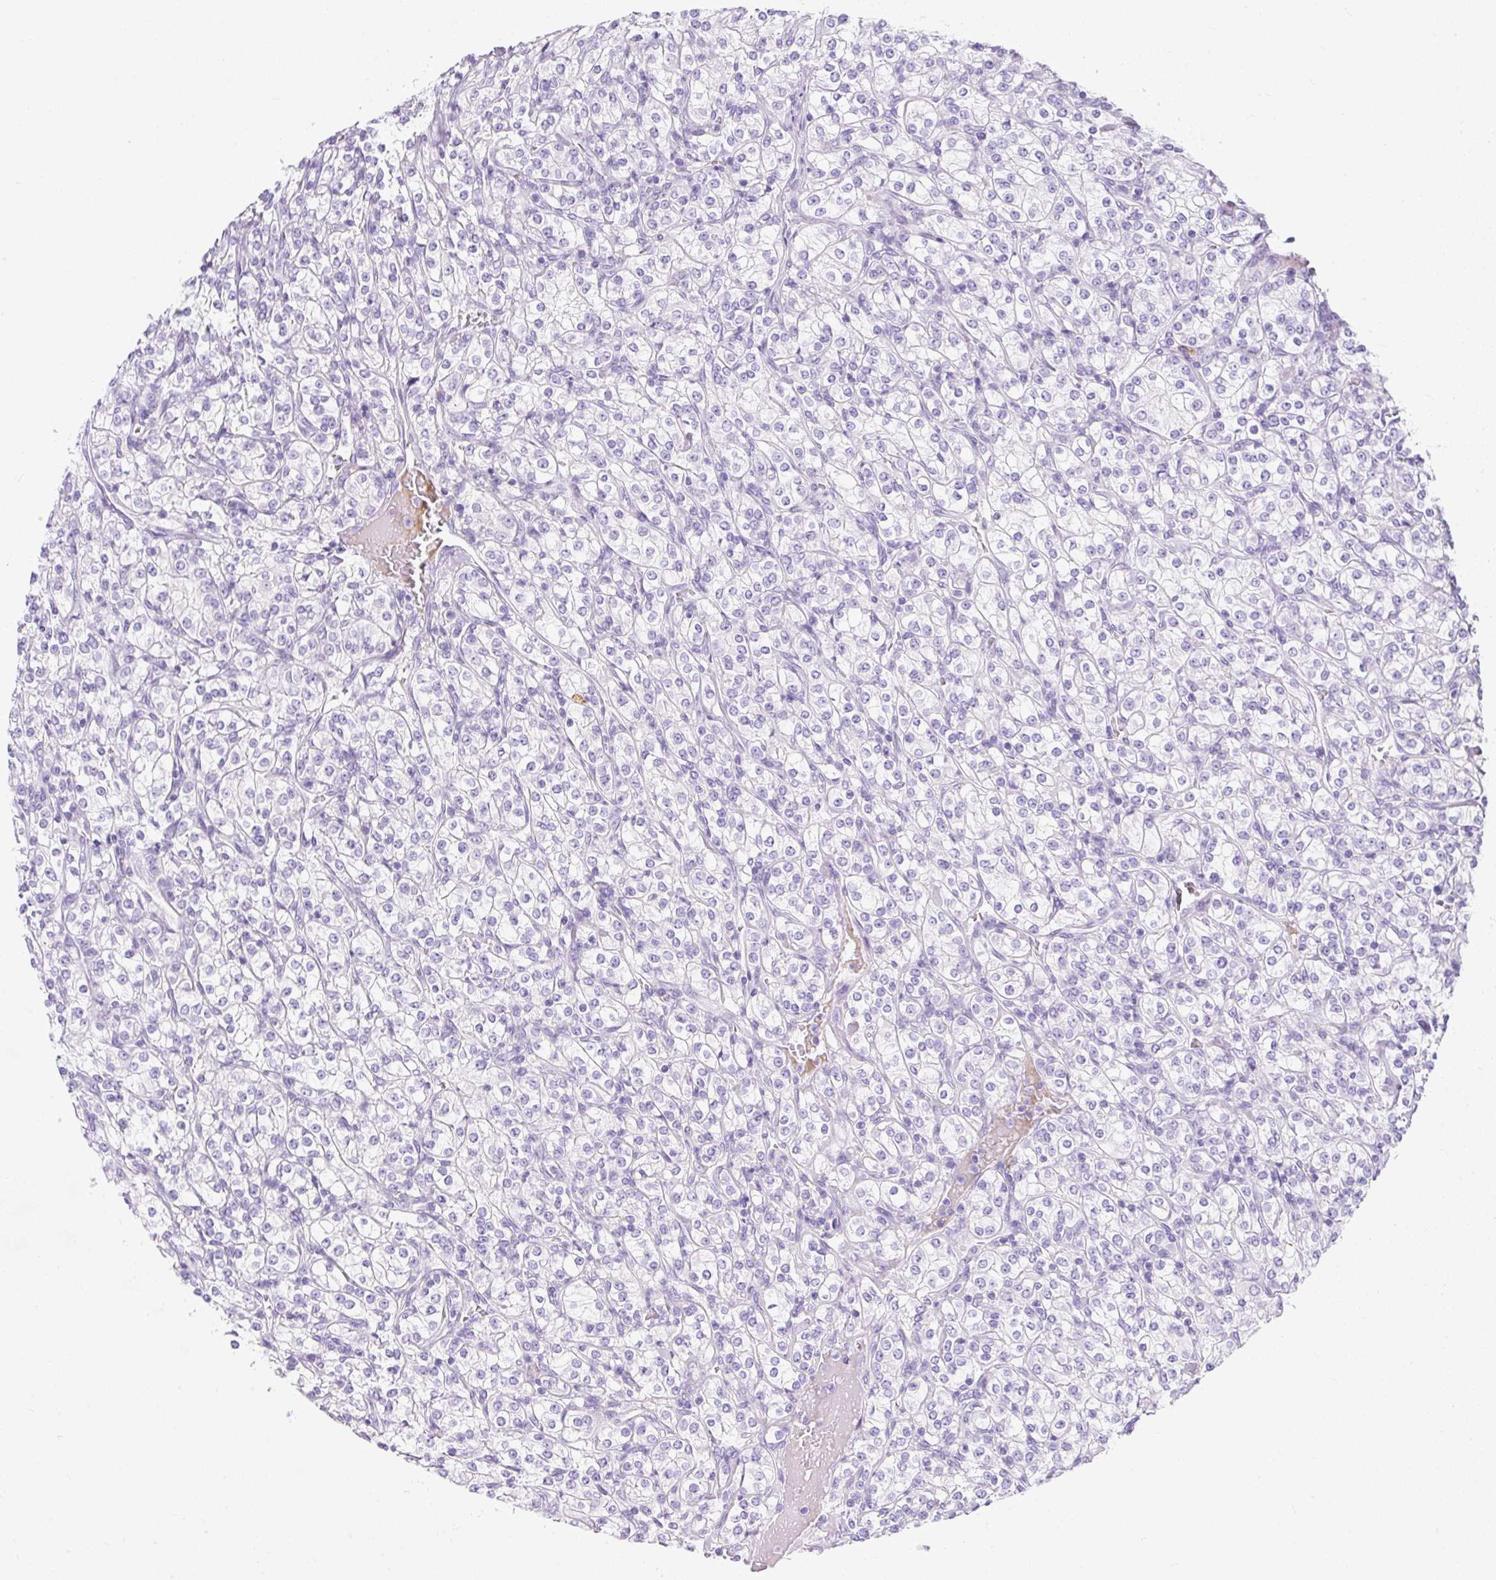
{"staining": {"intensity": "negative", "quantity": "none", "location": "none"}, "tissue": "renal cancer", "cell_type": "Tumor cells", "image_type": "cancer", "snomed": [{"axis": "morphology", "description": "Adenocarcinoma, NOS"}, {"axis": "topography", "description": "Kidney"}], "caption": "Immunohistochemistry of renal cancer displays no expression in tumor cells.", "gene": "GOLGA8A", "patient": {"sex": "male", "age": 77}}